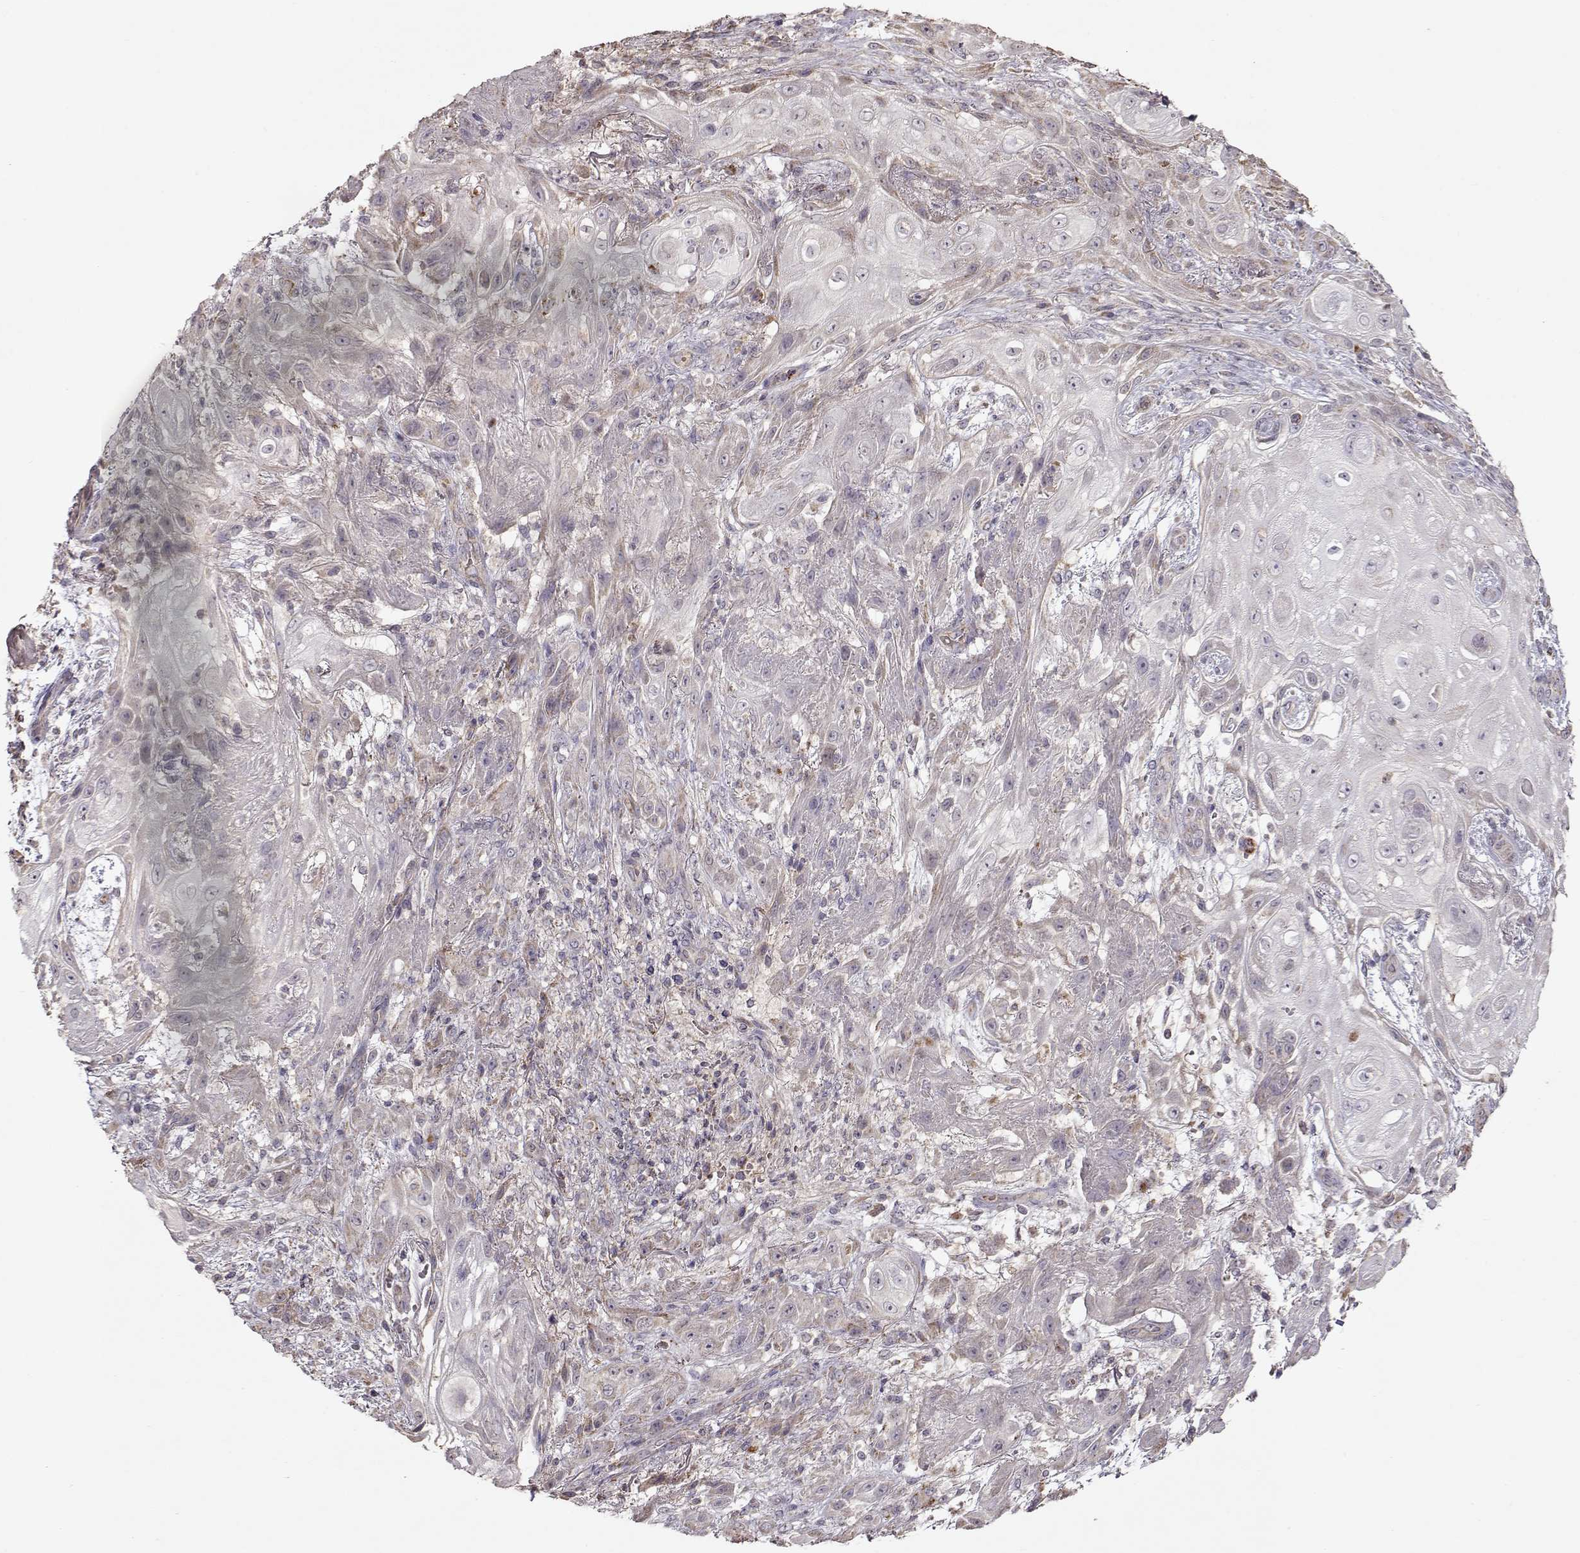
{"staining": {"intensity": "moderate", "quantity": "<25%", "location": "cytoplasmic/membranous"}, "tissue": "skin cancer", "cell_type": "Tumor cells", "image_type": "cancer", "snomed": [{"axis": "morphology", "description": "Squamous cell carcinoma, NOS"}, {"axis": "topography", "description": "Skin"}], "caption": "A brown stain shows moderate cytoplasmic/membranous positivity of a protein in human skin cancer (squamous cell carcinoma) tumor cells.", "gene": "CMTM3", "patient": {"sex": "male", "age": 62}}